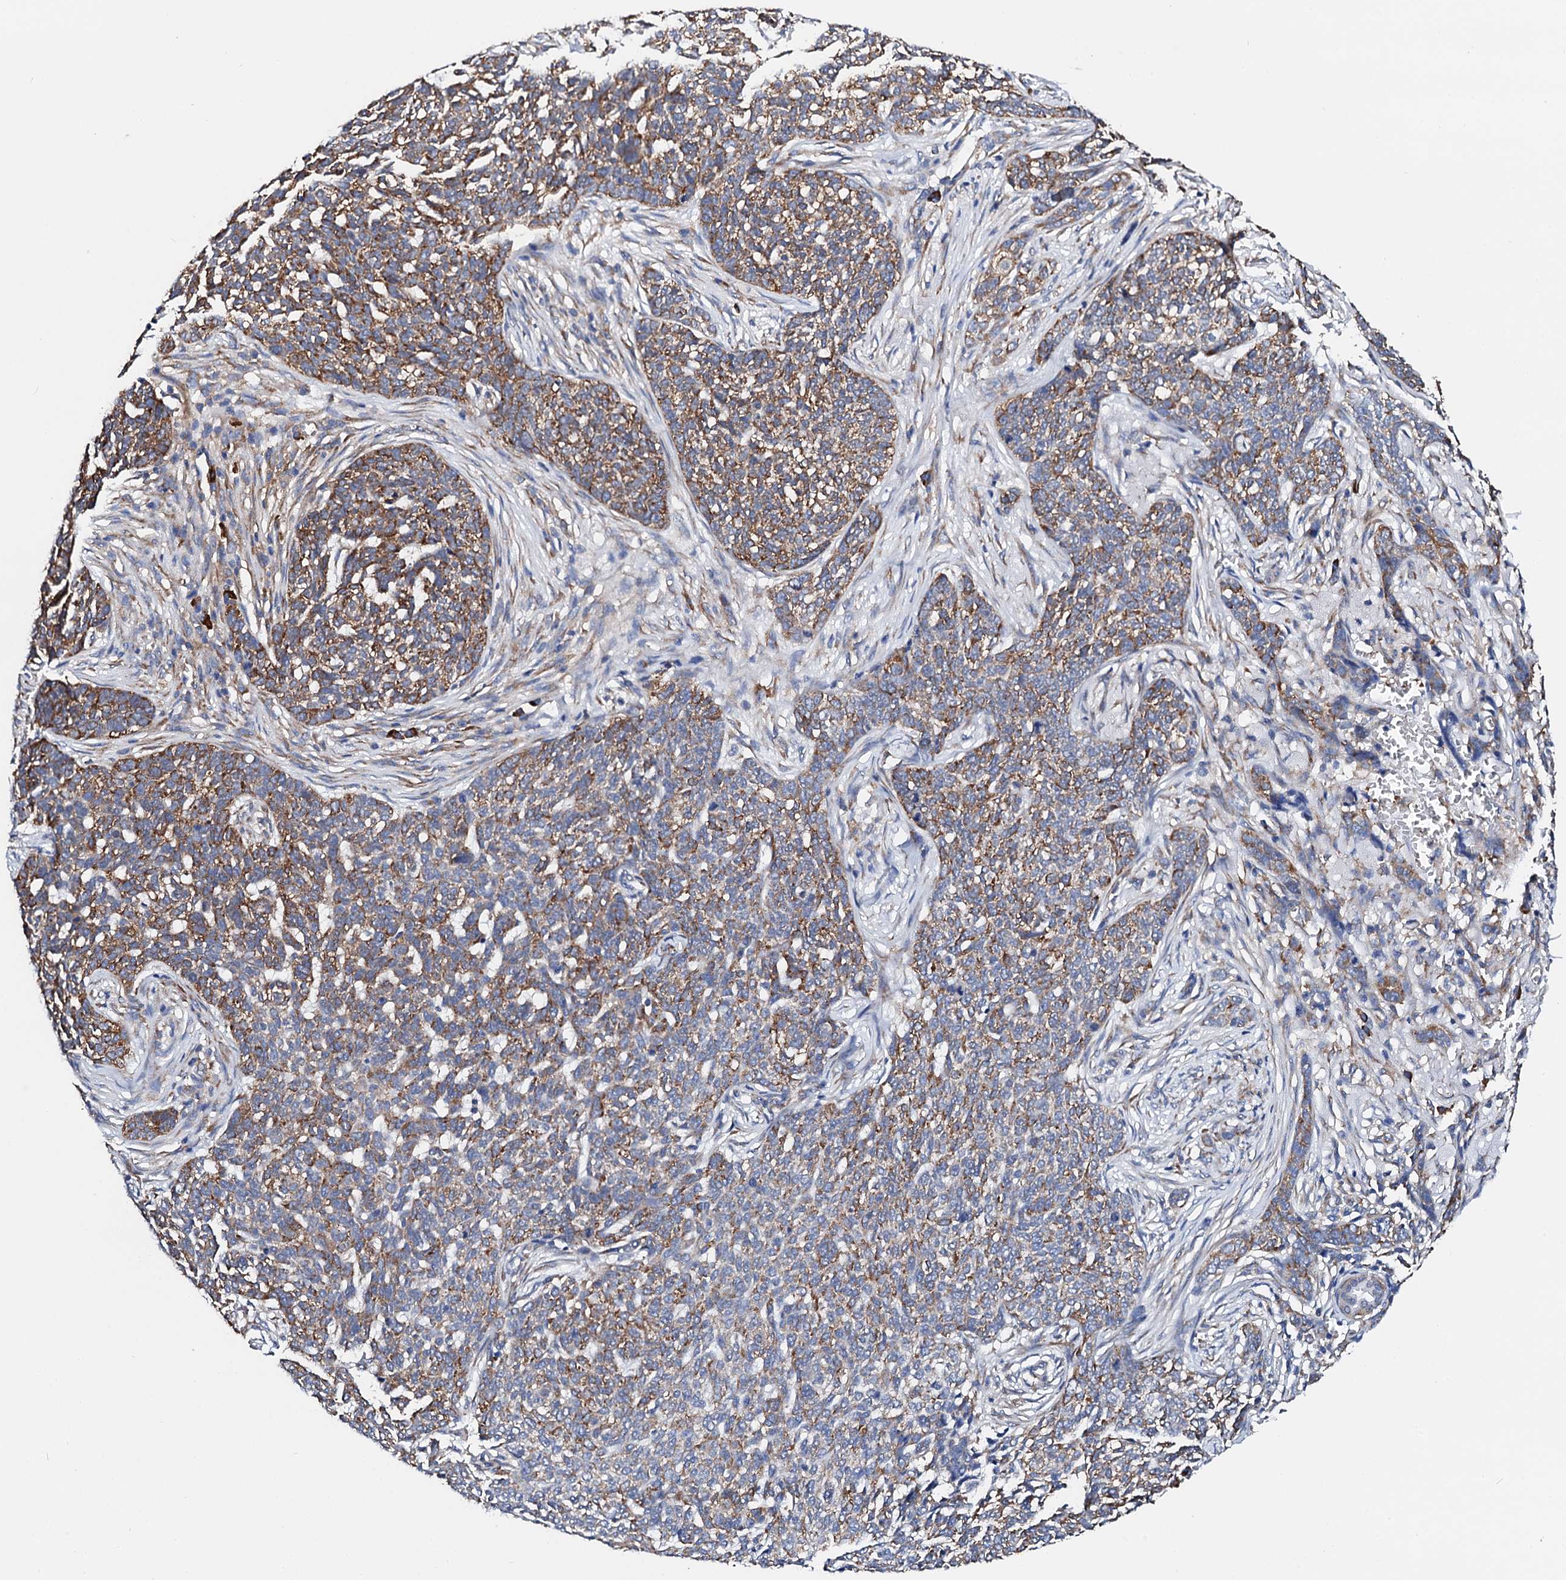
{"staining": {"intensity": "moderate", "quantity": ">75%", "location": "cytoplasmic/membranous"}, "tissue": "skin cancer", "cell_type": "Tumor cells", "image_type": "cancer", "snomed": [{"axis": "morphology", "description": "Basal cell carcinoma"}, {"axis": "topography", "description": "Skin"}], "caption": "Immunohistochemical staining of human skin cancer exhibits moderate cytoplasmic/membranous protein staining in about >75% of tumor cells.", "gene": "NUP58", "patient": {"sex": "male", "age": 85}}